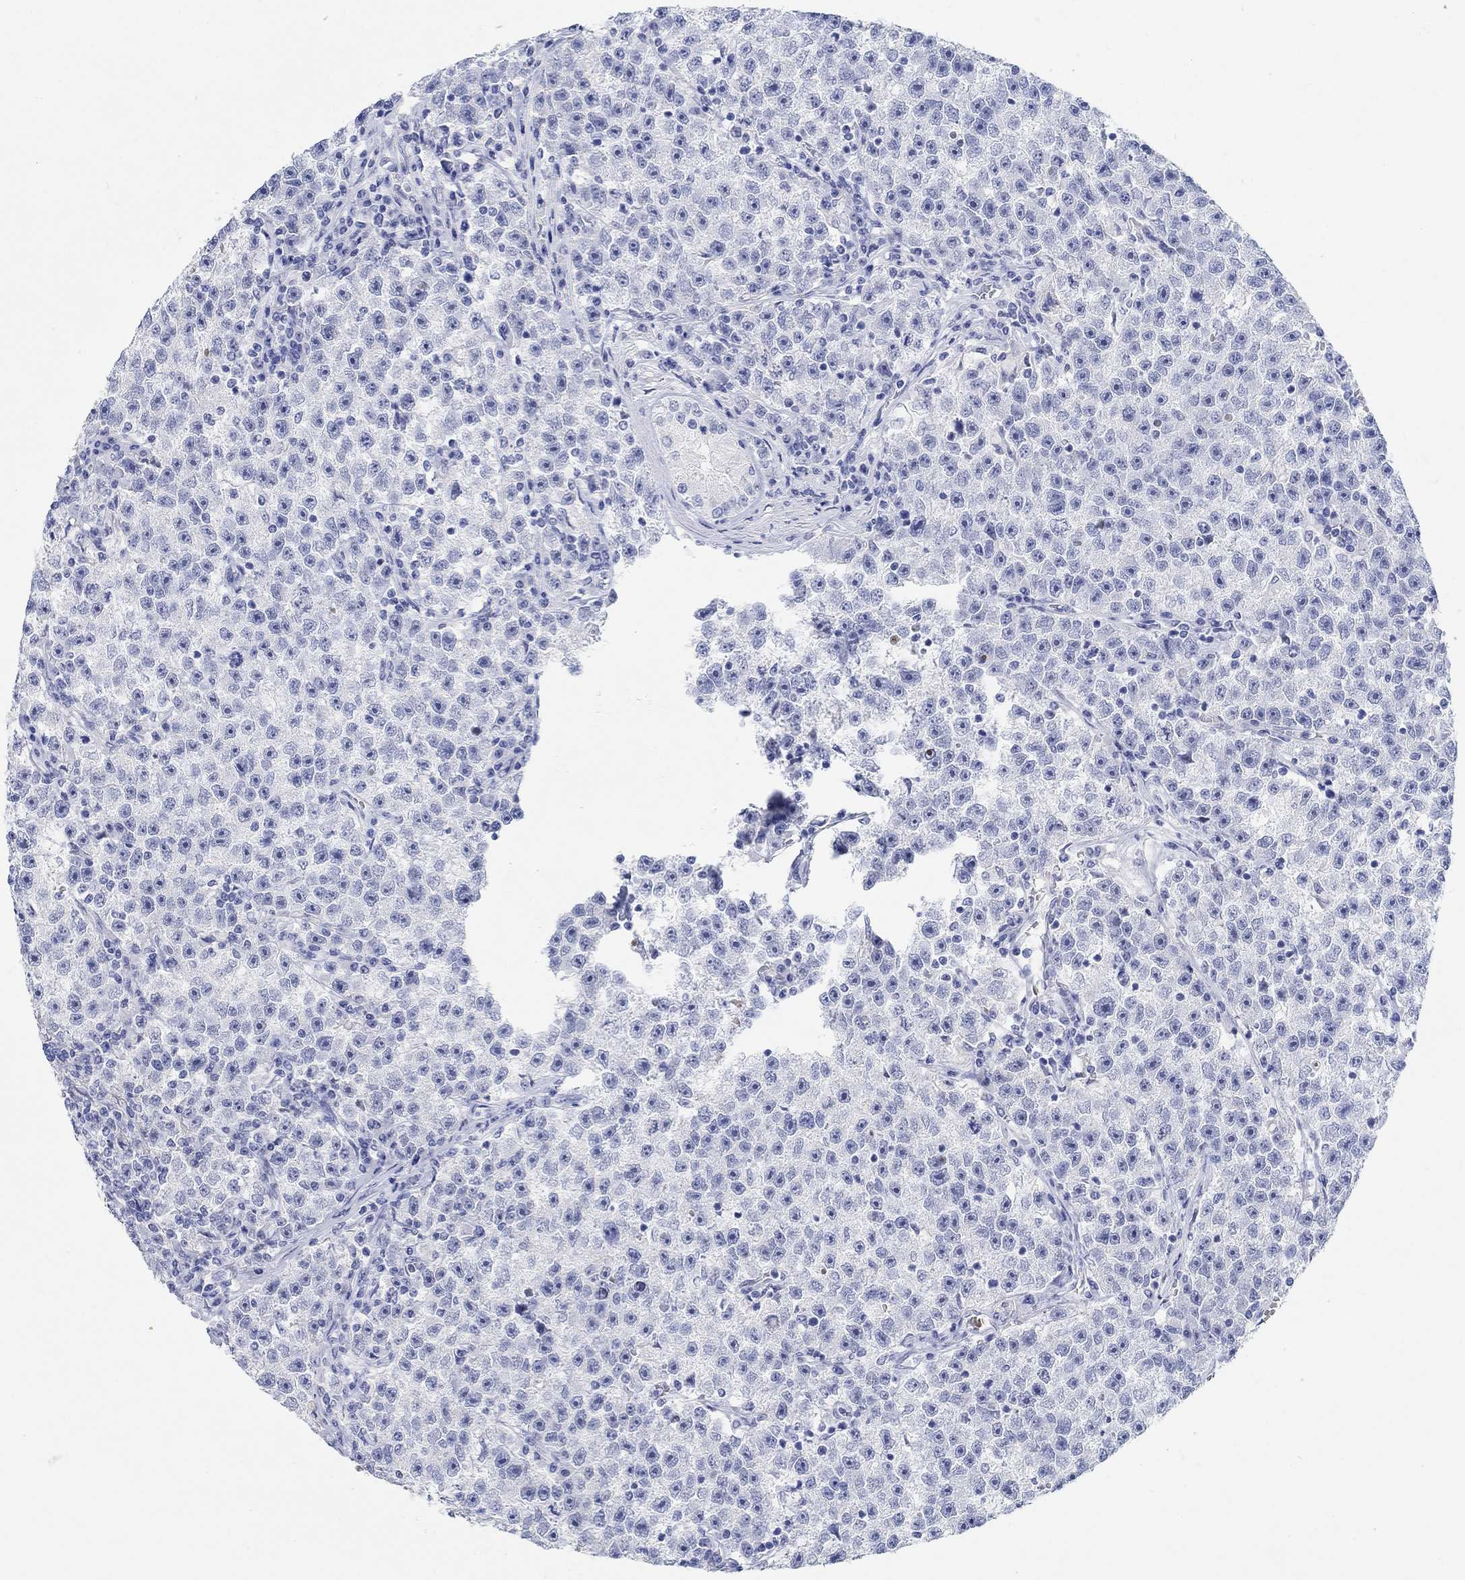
{"staining": {"intensity": "negative", "quantity": "none", "location": "none"}, "tissue": "testis cancer", "cell_type": "Tumor cells", "image_type": "cancer", "snomed": [{"axis": "morphology", "description": "Seminoma, NOS"}, {"axis": "topography", "description": "Testis"}], "caption": "A micrograph of human testis cancer is negative for staining in tumor cells.", "gene": "GRIA3", "patient": {"sex": "male", "age": 22}}